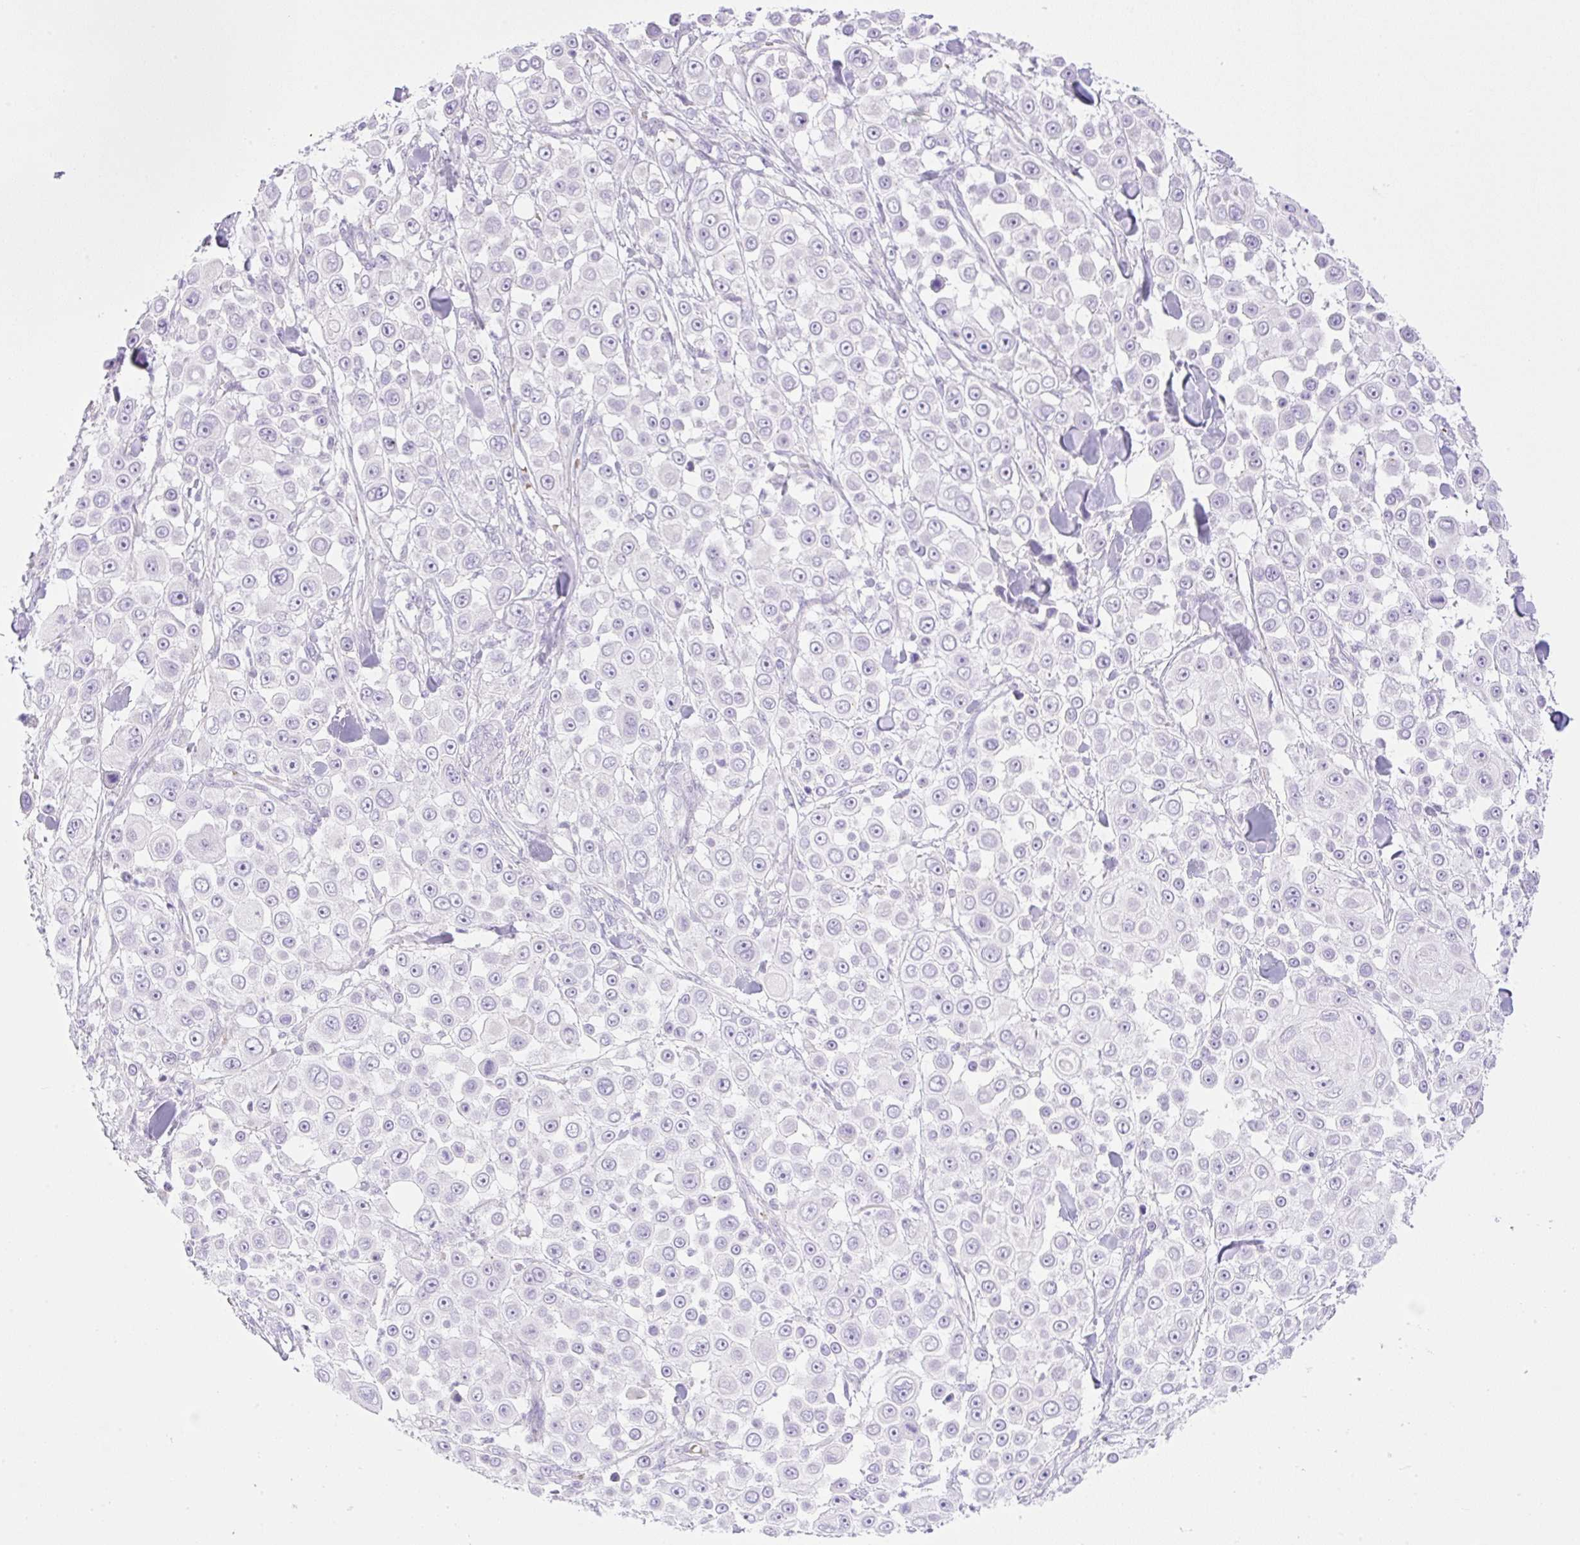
{"staining": {"intensity": "negative", "quantity": "none", "location": "none"}, "tissue": "skin cancer", "cell_type": "Tumor cells", "image_type": "cancer", "snomed": [{"axis": "morphology", "description": "Squamous cell carcinoma, NOS"}, {"axis": "topography", "description": "Skin"}], "caption": "Image shows no significant protein positivity in tumor cells of skin cancer.", "gene": "CDX1", "patient": {"sex": "male", "age": 67}}